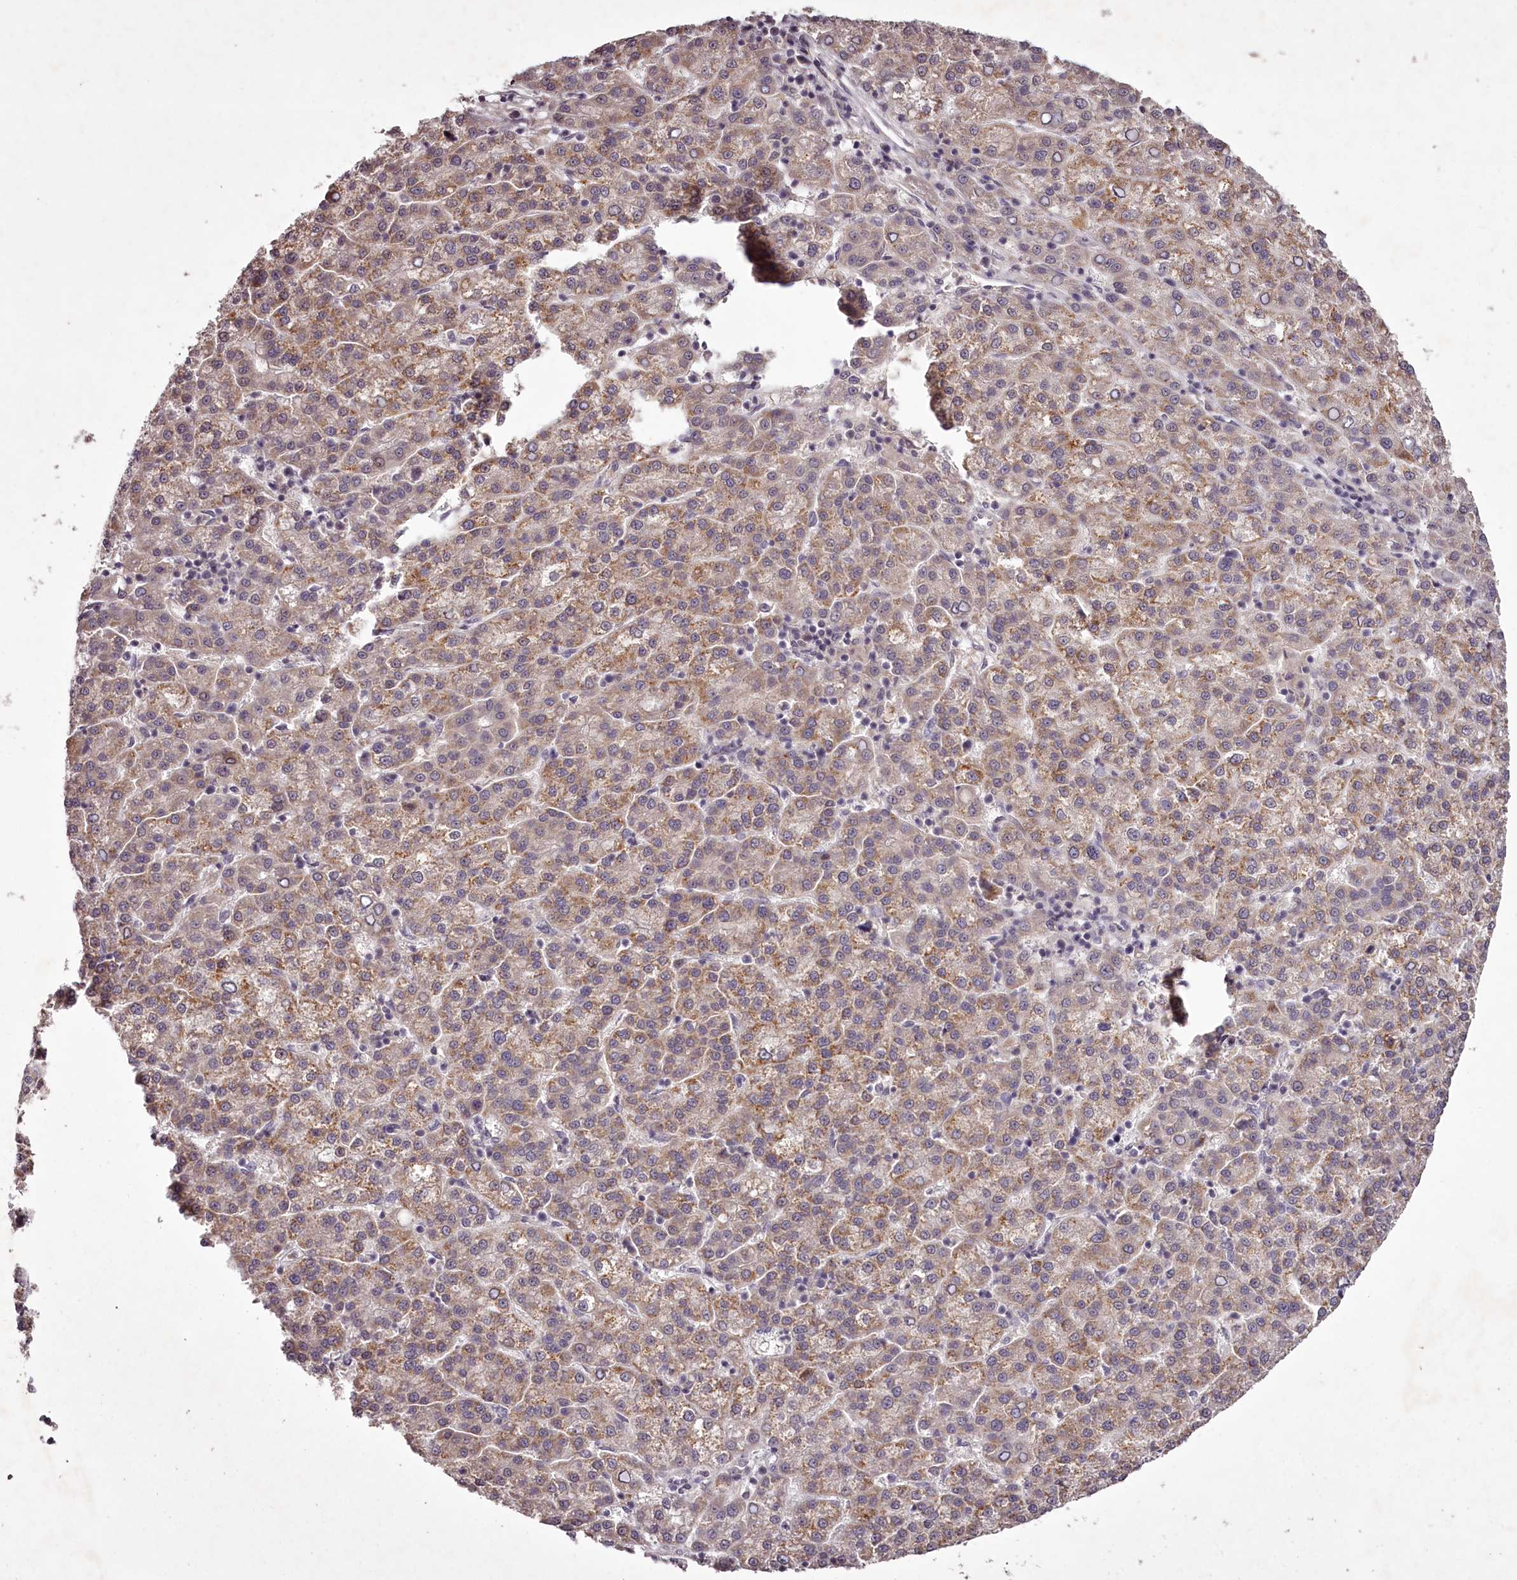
{"staining": {"intensity": "moderate", "quantity": "25%-75%", "location": "cytoplasmic/membranous"}, "tissue": "liver cancer", "cell_type": "Tumor cells", "image_type": "cancer", "snomed": [{"axis": "morphology", "description": "Carcinoma, Hepatocellular, NOS"}, {"axis": "topography", "description": "Liver"}], "caption": "A histopathology image showing moderate cytoplasmic/membranous expression in approximately 25%-75% of tumor cells in liver cancer, as visualized by brown immunohistochemical staining.", "gene": "RBMXL2", "patient": {"sex": "female", "age": 58}}